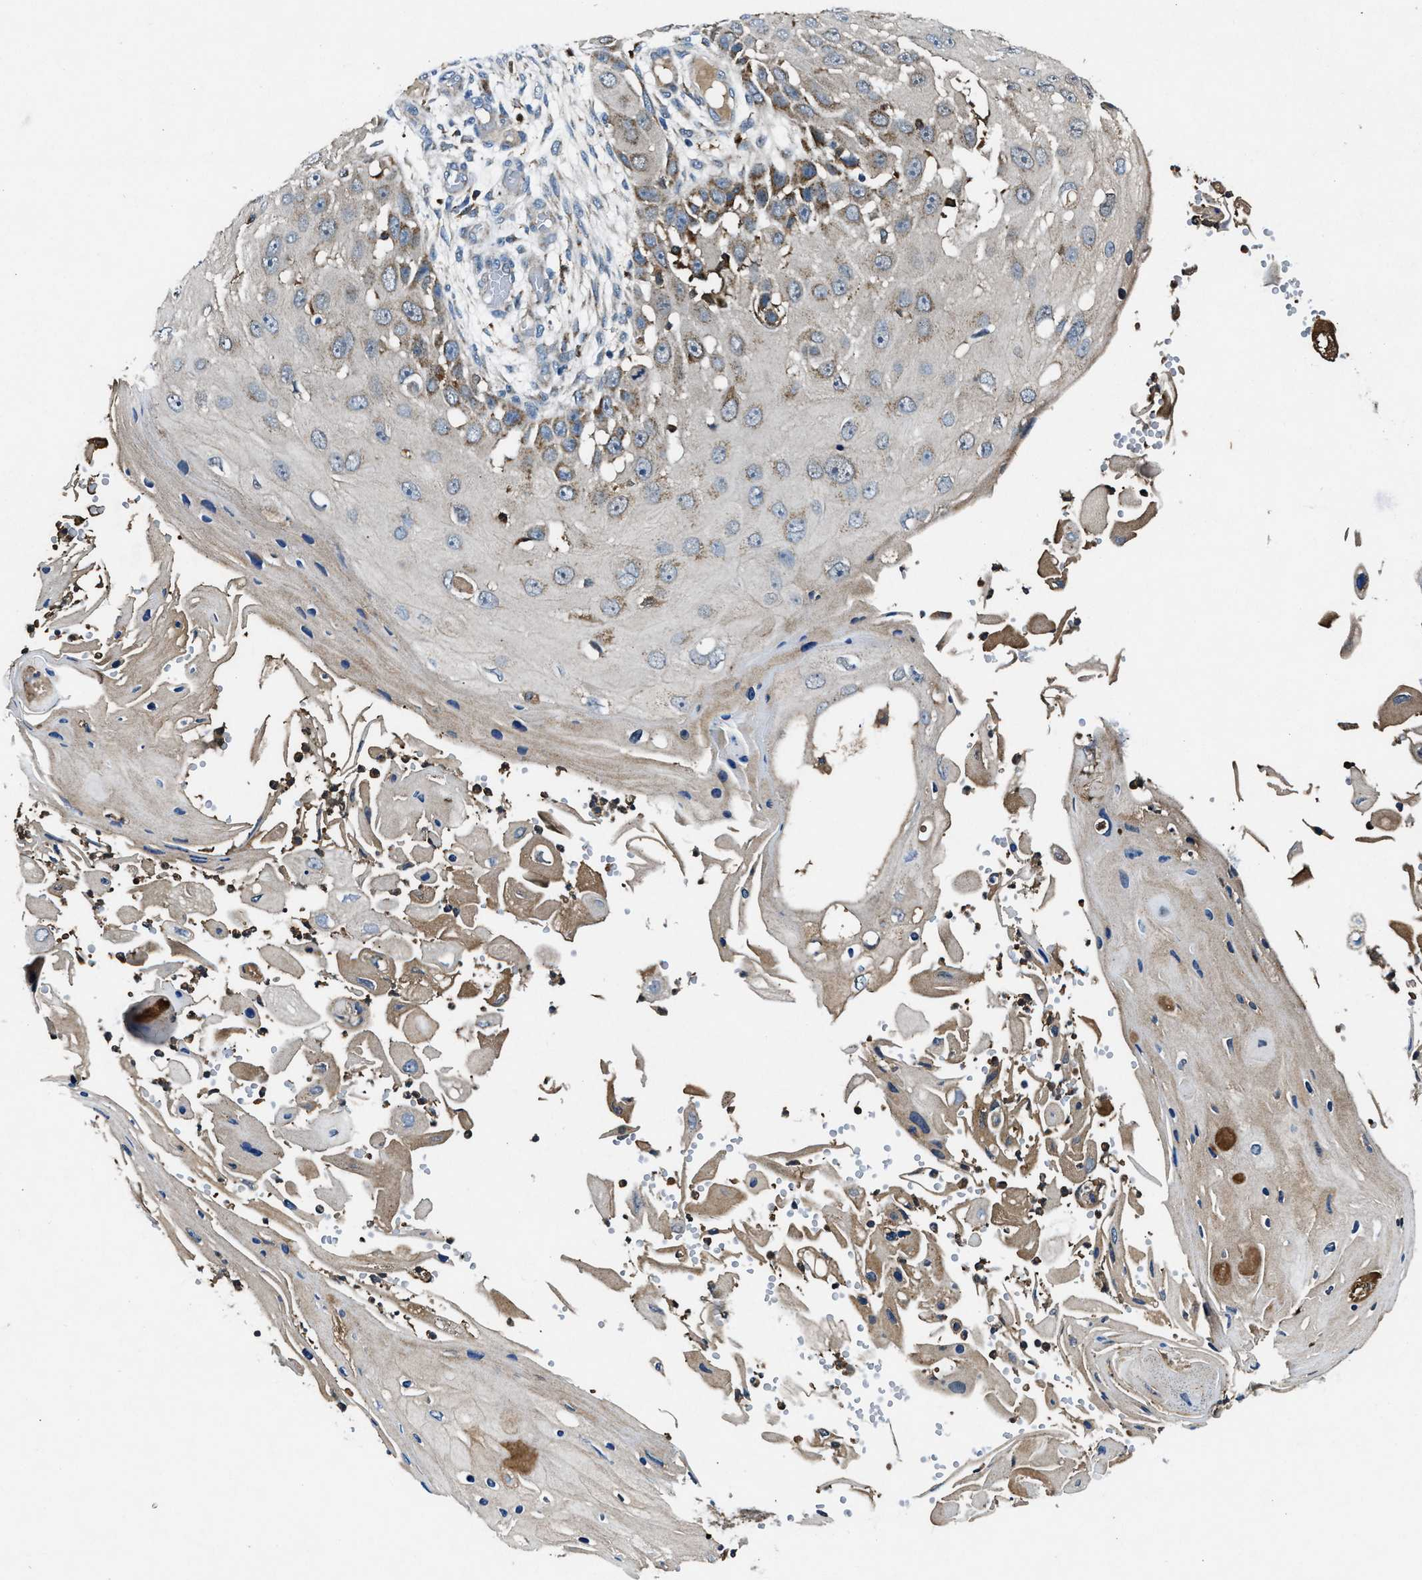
{"staining": {"intensity": "moderate", "quantity": "<25%", "location": "cytoplasmic/membranous"}, "tissue": "skin cancer", "cell_type": "Tumor cells", "image_type": "cancer", "snomed": [{"axis": "morphology", "description": "Squamous cell carcinoma, NOS"}, {"axis": "topography", "description": "Skin"}], "caption": "DAB immunohistochemical staining of human skin squamous cell carcinoma displays moderate cytoplasmic/membranous protein positivity in approximately <25% of tumor cells. (IHC, brightfield microscopy, high magnification).", "gene": "FAM221A", "patient": {"sex": "female", "age": 44}}